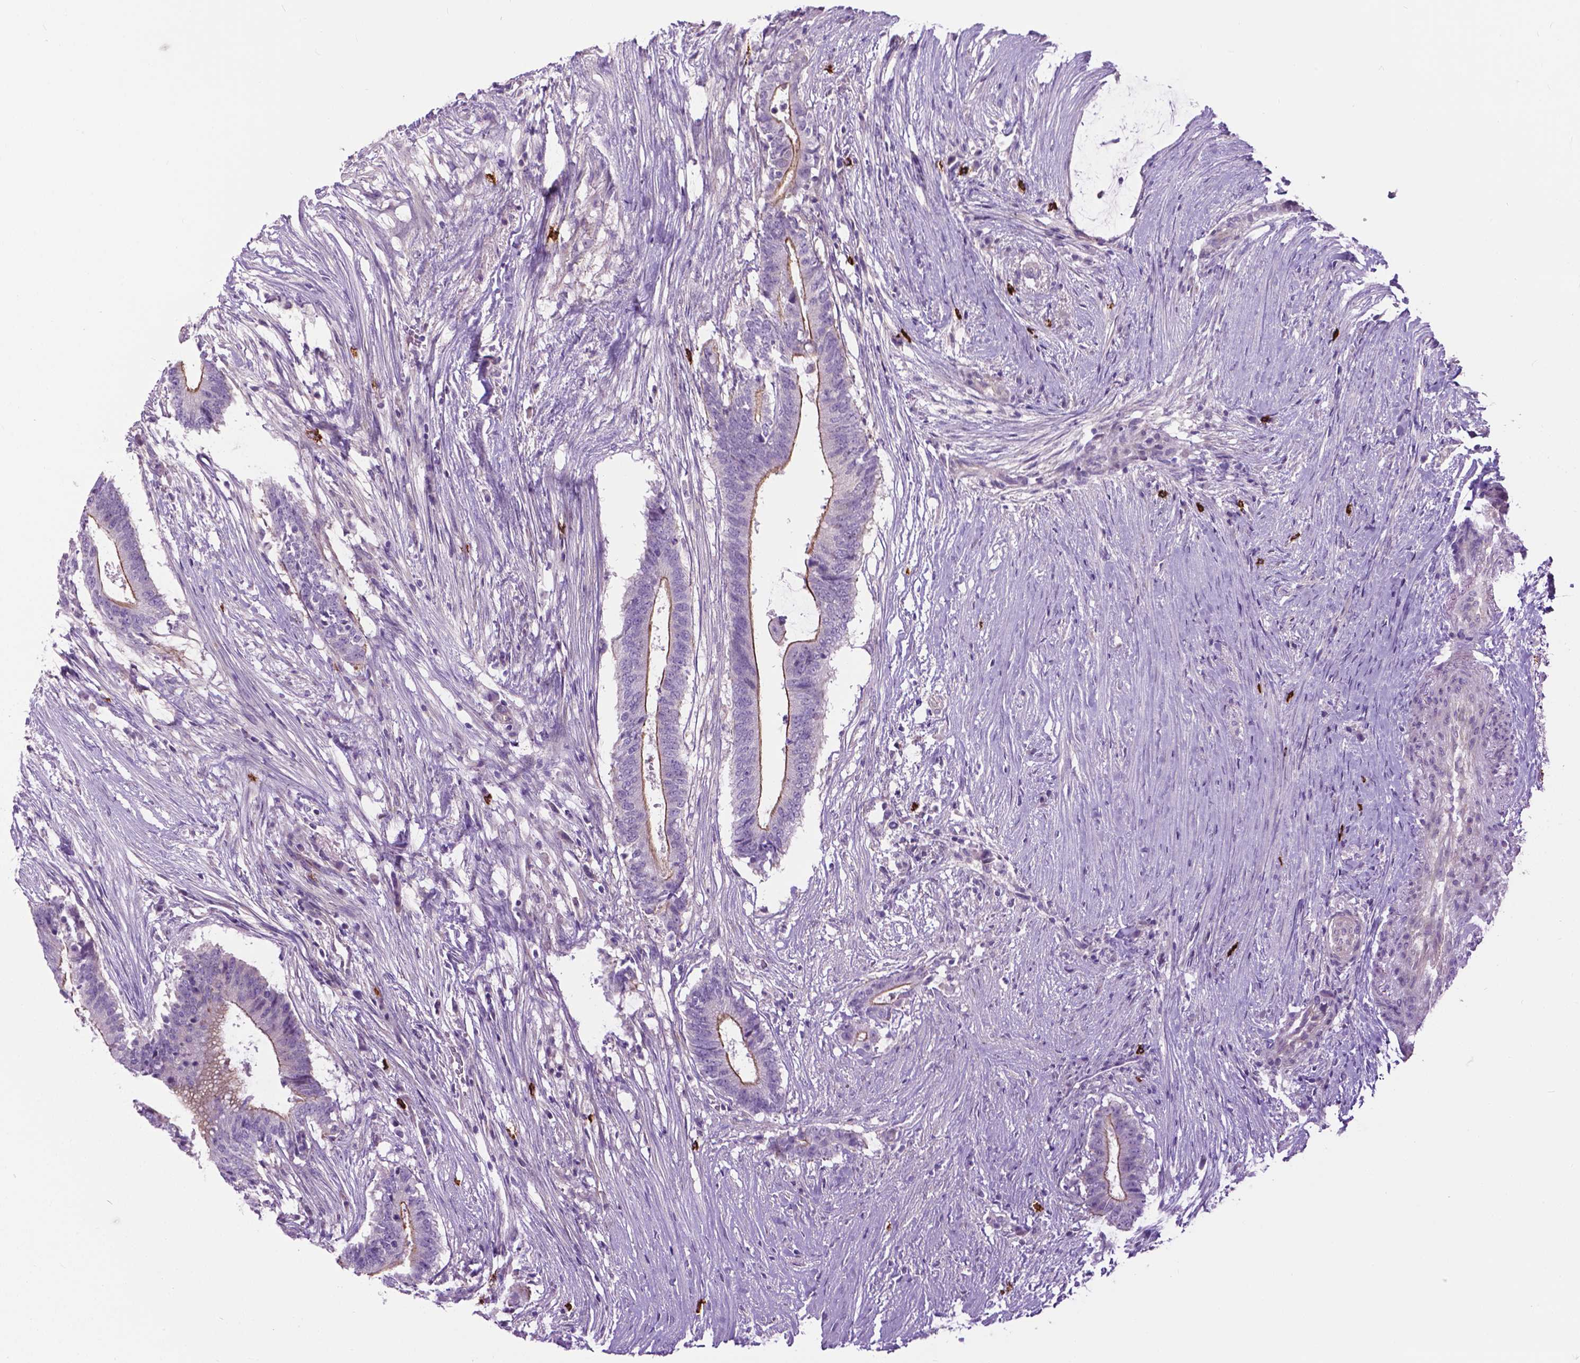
{"staining": {"intensity": "moderate", "quantity": "<25%", "location": "cytoplasmic/membranous"}, "tissue": "colorectal cancer", "cell_type": "Tumor cells", "image_type": "cancer", "snomed": [{"axis": "morphology", "description": "Adenocarcinoma, NOS"}, {"axis": "topography", "description": "Colon"}], "caption": "Approximately <25% of tumor cells in human colorectal adenocarcinoma display moderate cytoplasmic/membranous protein positivity as visualized by brown immunohistochemical staining.", "gene": "SPECC1L", "patient": {"sex": "female", "age": 43}}